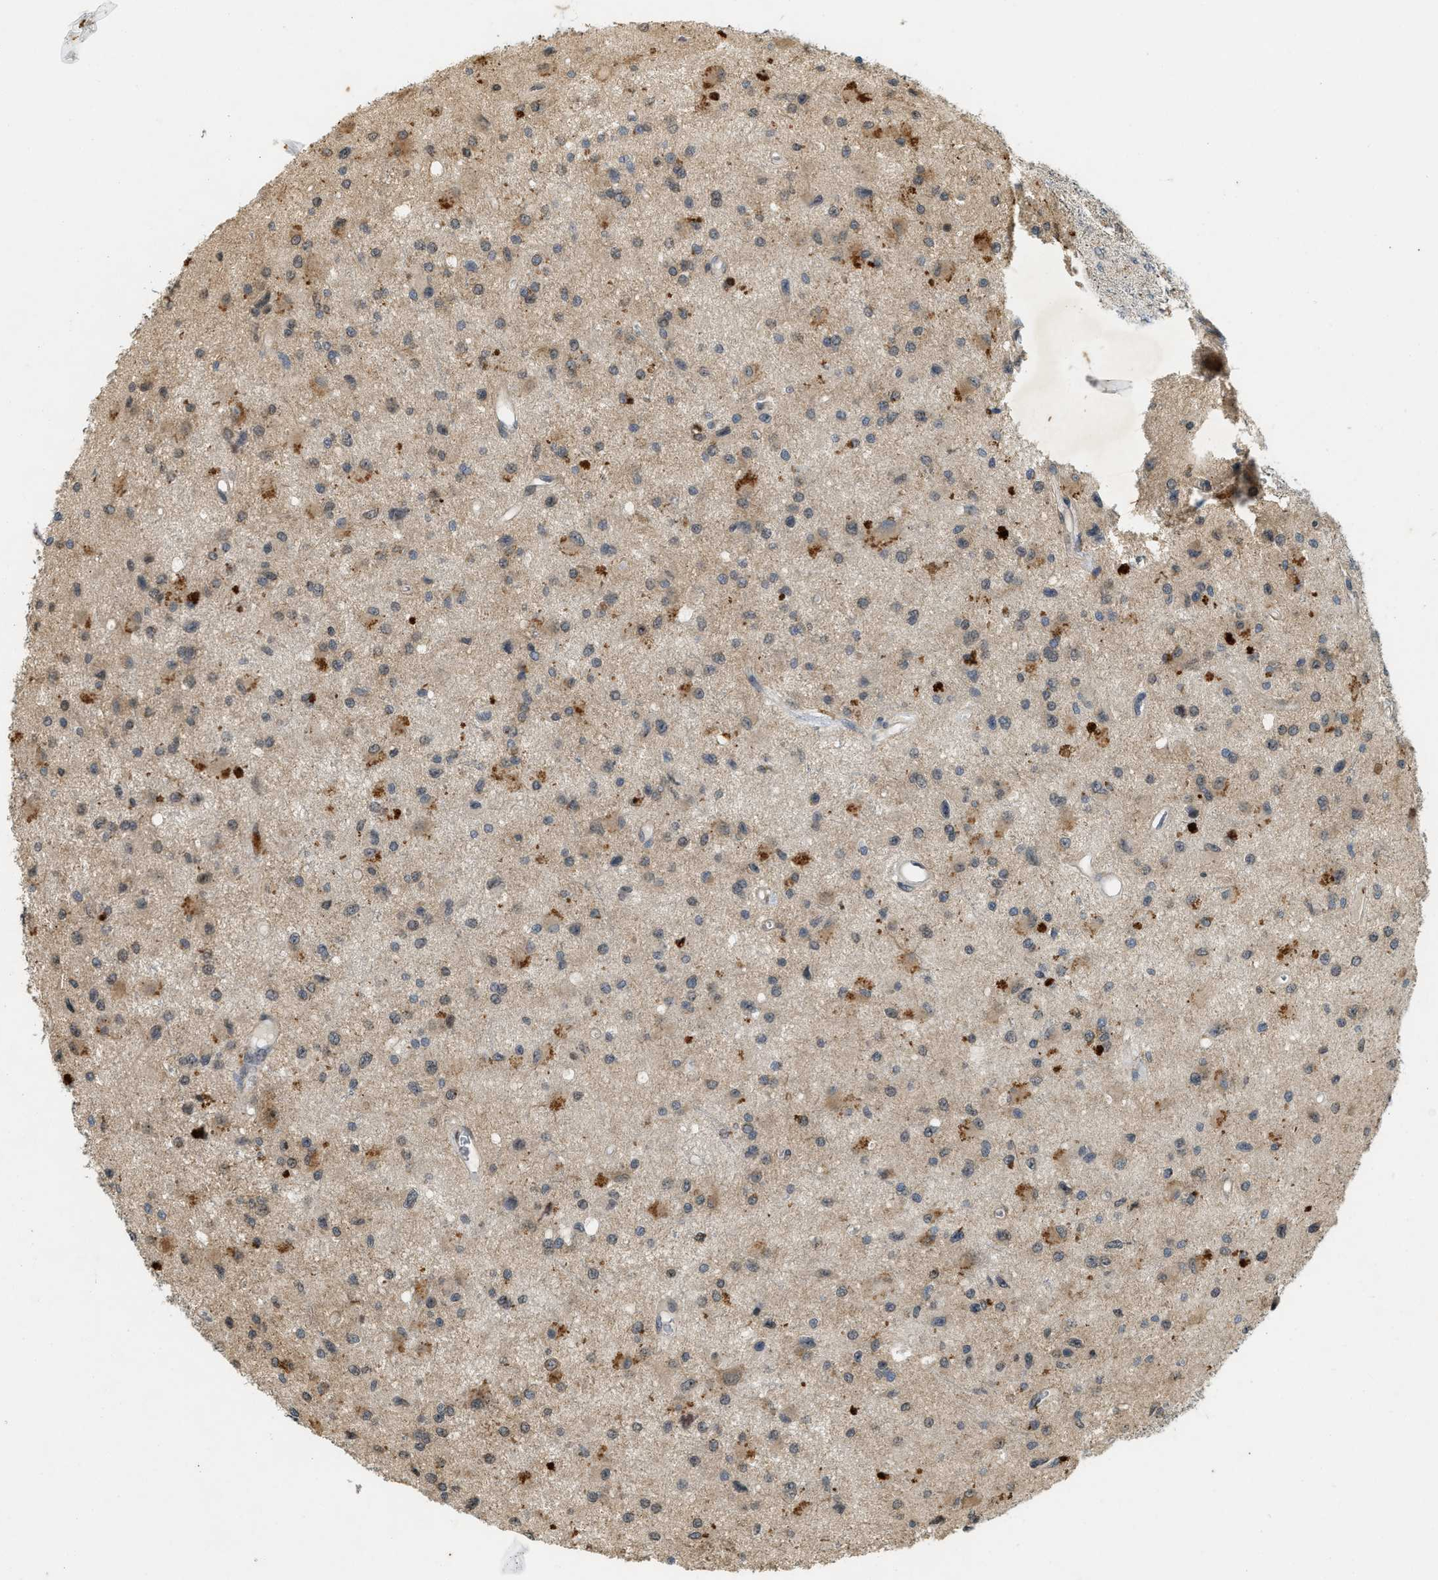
{"staining": {"intensity": "weak", "quantity": "25%-75%", "location": "cytoplasmic/membranous"}, "tissue": "glioma", "cell_type": "Tumor cells", "image_type": "cancer", "snomed": [{"axis": "morphology", "description": "Glioma, malignant, Low grade"}, {"axis": "topography", "description": "Brain"}], "caption": "IHC histopathology image of neoplastic tissue: human low-grade glioma (malignant) stained using immunohistochemistry (IHC) demonstrates low levels of weak protein expression localized specifically in the cytoplasmic/membranous of tumor cells, appearing as a cytoplasmic/membranous brown color.", "gene": "KIF21A", "patient": {"sex": "male", "age": 58}}